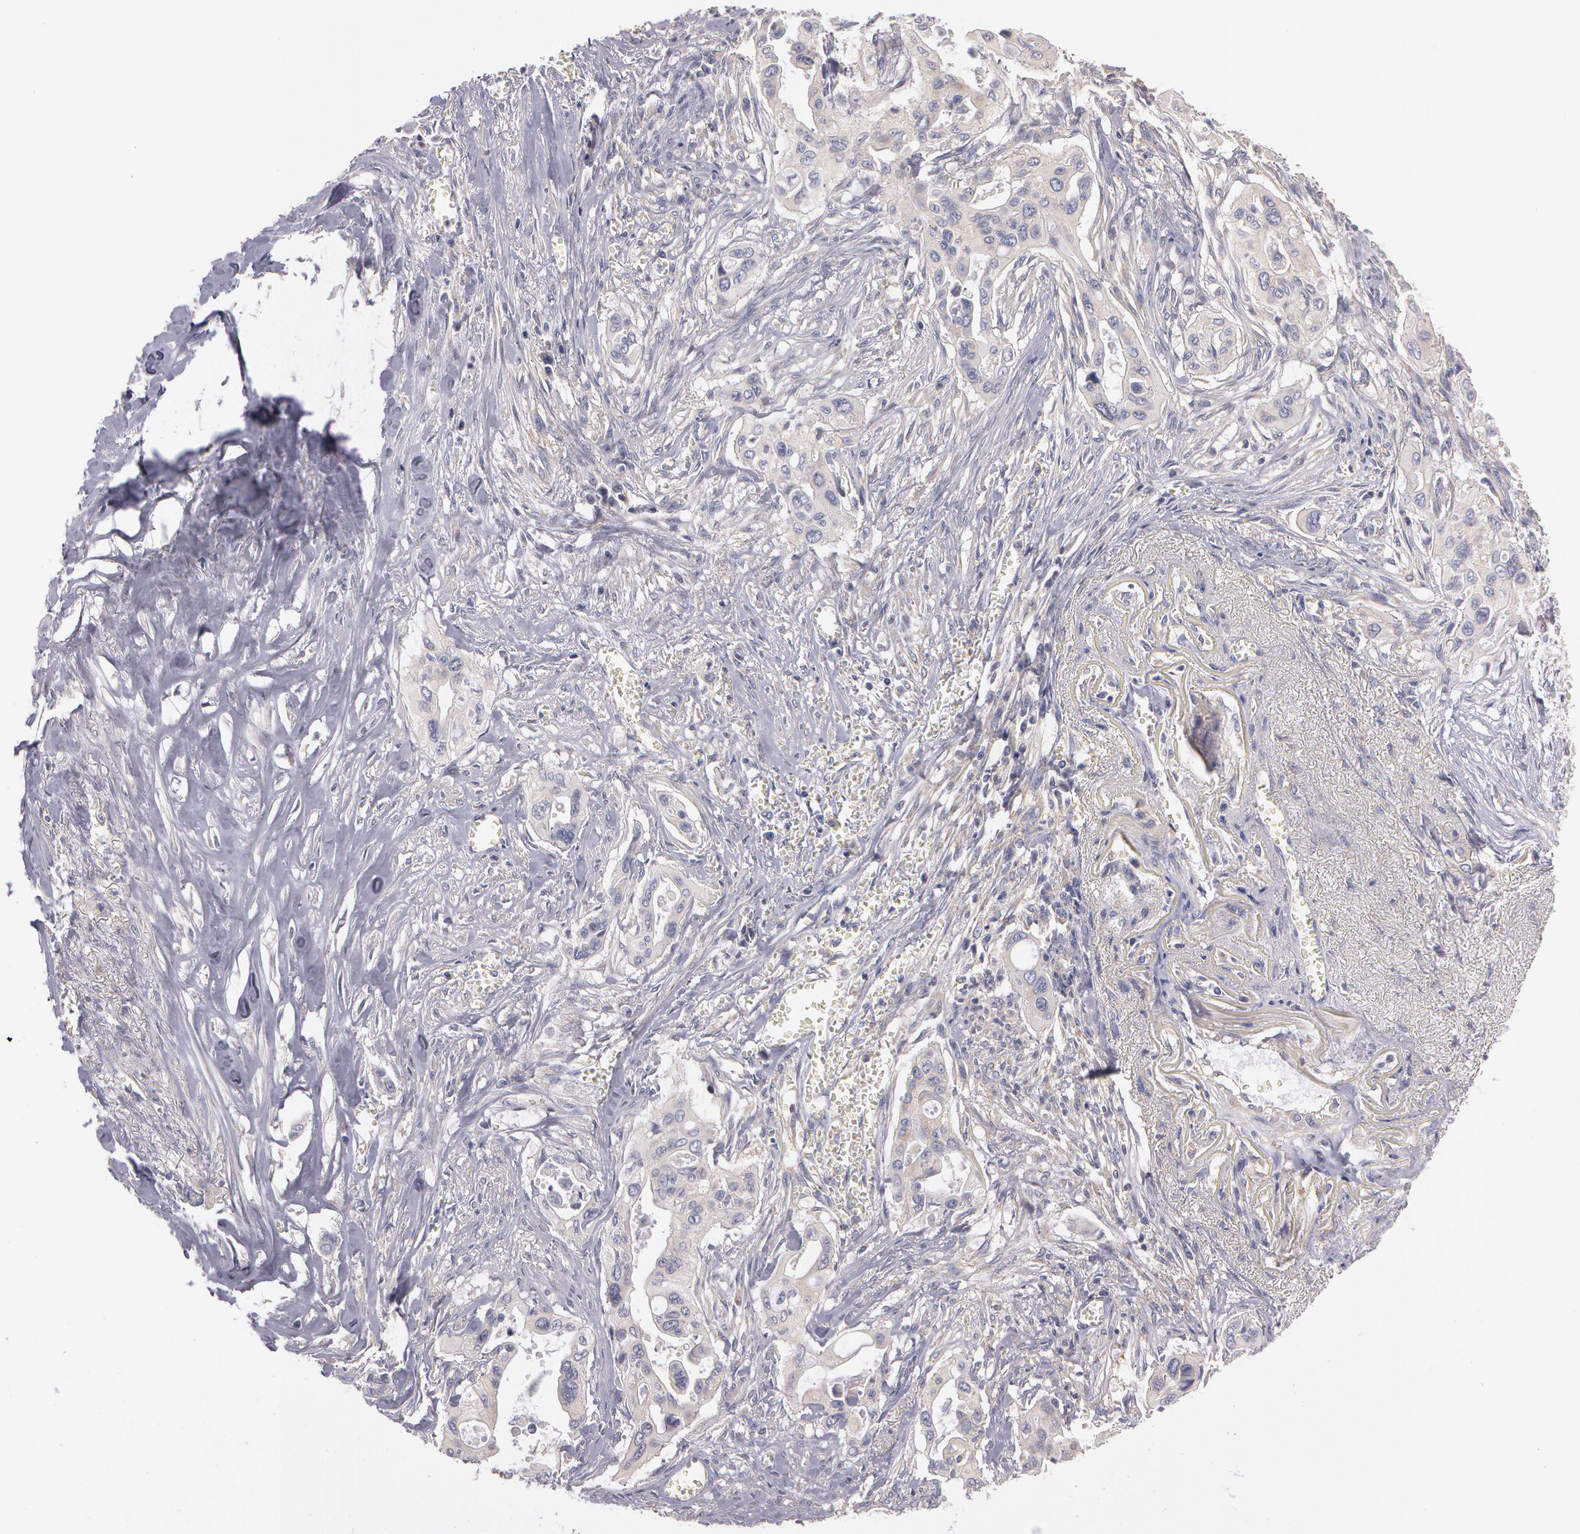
{"staining": {"intensity": "weak", "quantity": "25%-75%", "location": "cytoplasmic/membranous"}, "tissue": "pancreatic cancer", "cell_type": "Tumor cells", "image_type": "cancer", "snomed": [{"axis": "morphology", "description": "Adenocarcinoma, NOS"}, {"axis": "topography", "description": "Pancreas"}], "caption": "An immunohistochemistry (IHC) photomicrograph of tumor tissue is shown. Protein staining in brown shows weak cytoplasmic/membranous positivity in adenocarcinoma (pancreatic) within tumor cells.", "gene": "NEK9", "patient": {"sex": "male", "age": 77}}